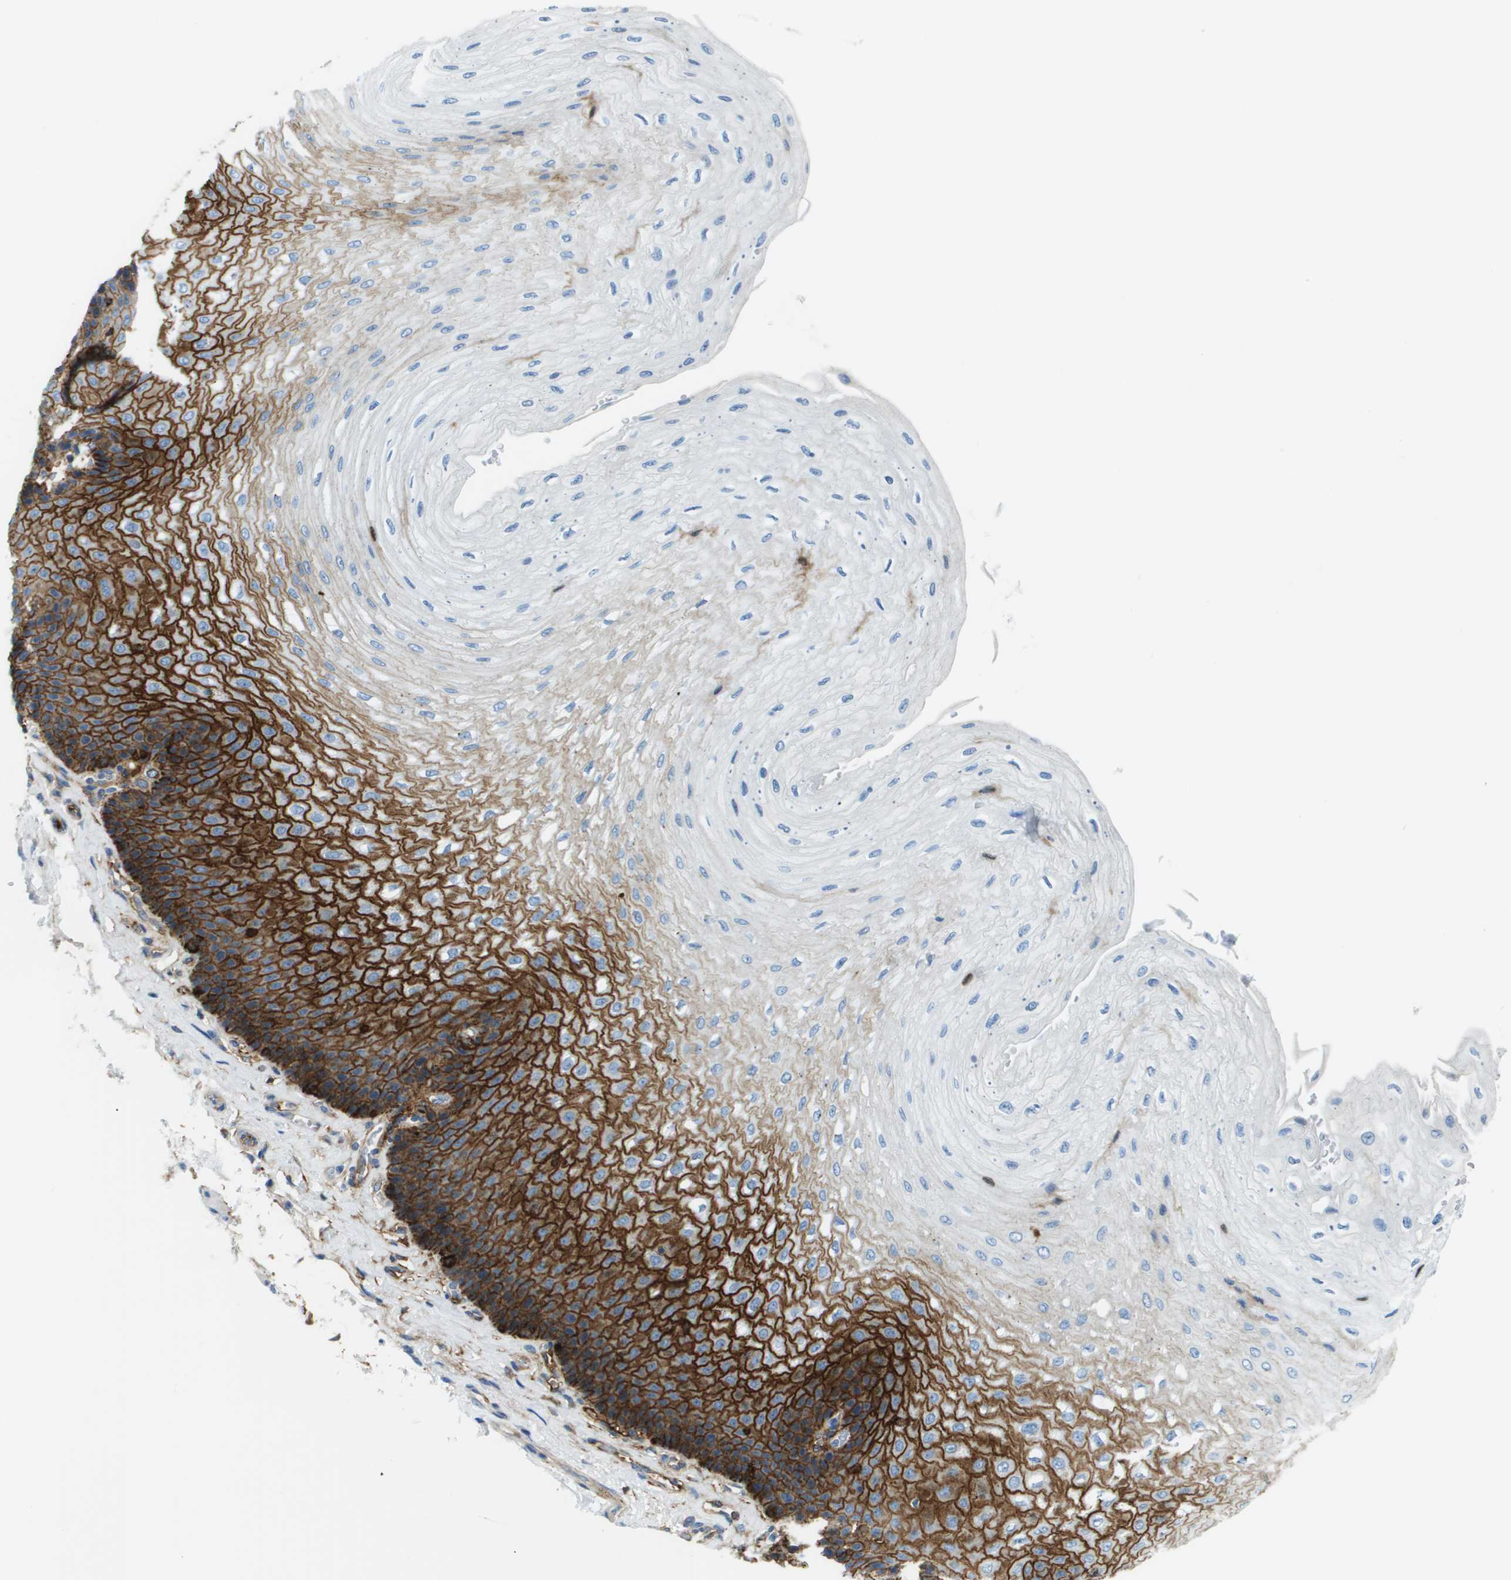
{"staining": {"intensity": "strong", "quantity": "25%-75%", "location": "cytoplasmic/membranous"}, "tissue": "esophagus", "cell_type": "Squamous epithelial cells", "image_type": "normal", "snomed": [{"axis": "morphology", "description": "Normal tissue, NOS"}, {"axis": "topography", "description": "Esophagus"}], "caption": "Immunohistochemical staining of benign human esophagus exhibits 25%-75% levels of strong cytoplasmic/membranous protein expression in approximately 25%-75% of squamous epithelial cells. The staining was performed using DAB (3,3'-diaminobenzidine), with brown indicating positive protein expression. Nuclei are stained blue with hematoxylin.", "gene": "SDC1", "patient": {"sex": "female", "age": 72}}